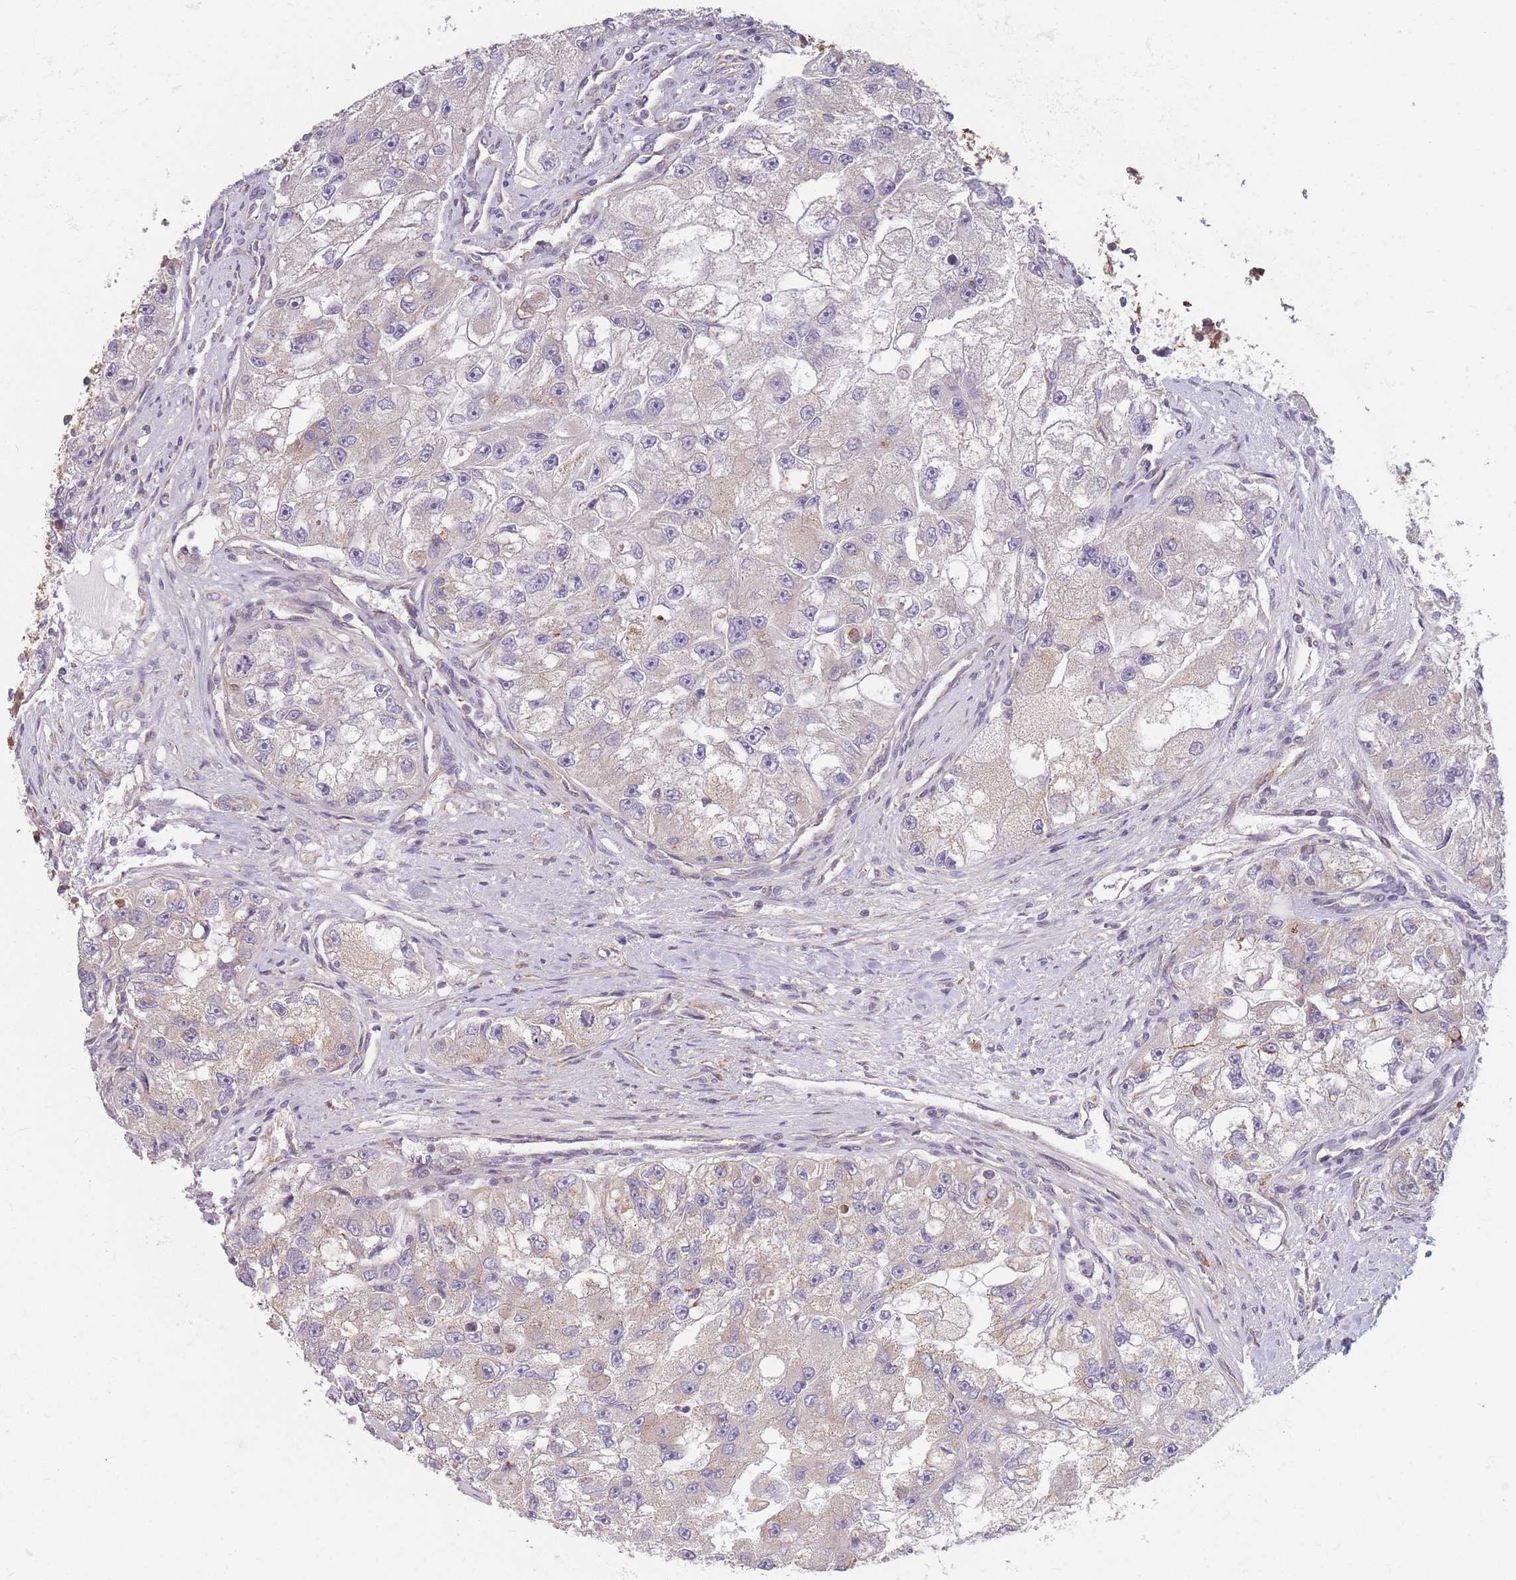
{"staining": {"intensity": "weak", "quantity": "<25%", "location": "cytoplasmic/membranous"}, "tissue": "renal cancer", "cell_type": "Tumor cells", "image_type": "cancer", "snomed": [{"axis": "morphology", "description": "Adenocarcinoma, NOS"}, {"axis": "topography", "description": "Kidney"}], "caption": "A high-resolution micrograph shows immunohistochemistry (IHC) staining of renal cancer (adenocarcinoma), which reveals no significant positivity in tumor cells. (DAB (3,3'-diaminobenzidine) immunohistochemistry (IHC) visualized using brightfield microscopy, high magnification).", "gene": "WASHC2A", "patient": {"sex": "male", "age": 63}}